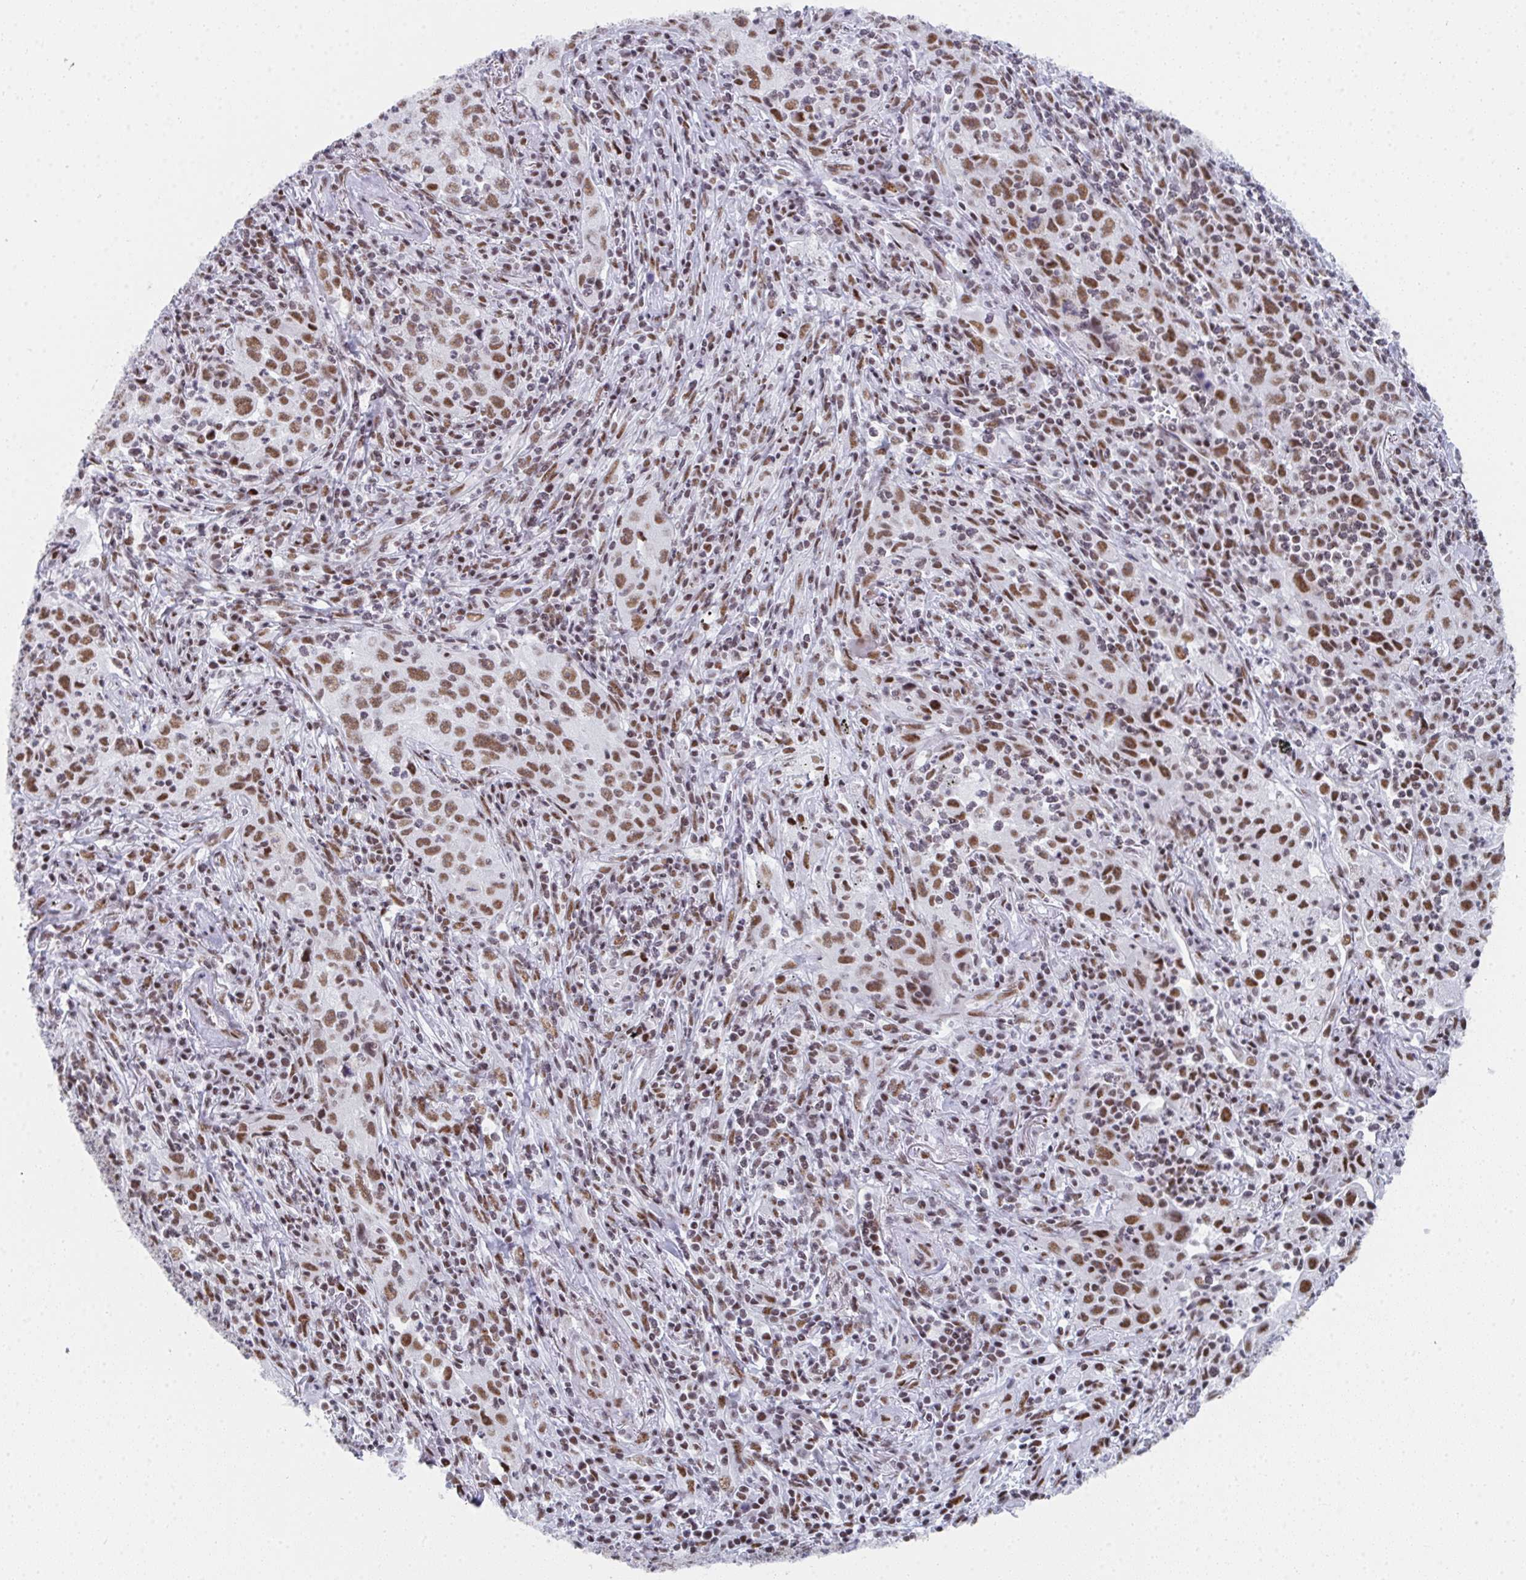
{"staining": {"intensity": "moderate", "quantity": ">75%", "location": "nuclear"}, "tissue": "lung cancer", "cell_type": "Tumor cells", "image_type": "cancer", "snomed": [{"axis": "morphology", "description": "Squamous cell carcinoma, NOS"}, {"axis": "topography", "description": "Lung"}], "caption": "A medium amount of moderate nuclear expression is appreciated in approximately >75% of tumor cells in squamous cell carcinoma (lung) tissue.", "gene": "SNRNP70", "patient": {"sex": "male", "age": 71}}